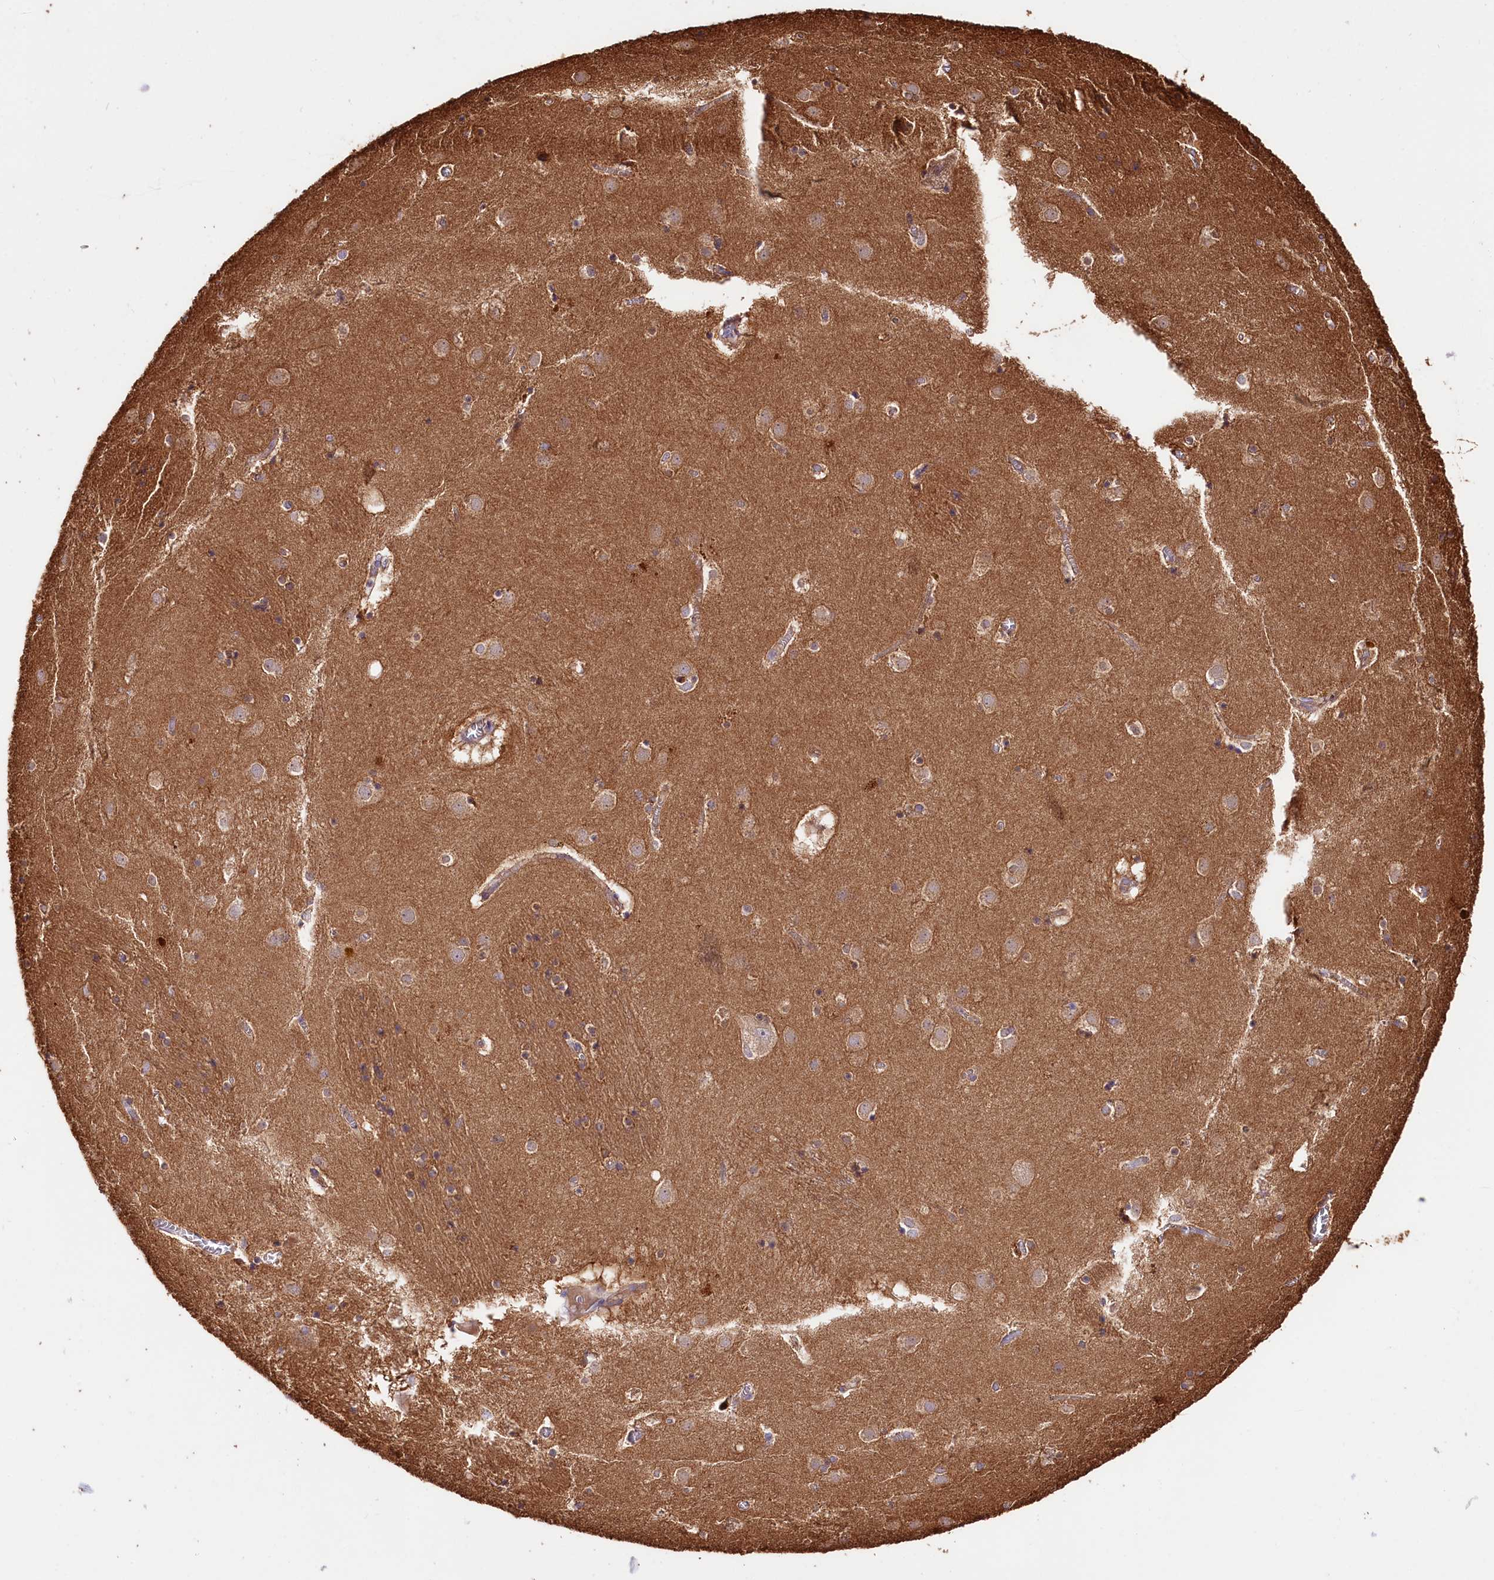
{"staining": {"intensity": "moderate", "quantity": "<25%", "location": "cytoplasmic/membranous"}, "tissue": "caudate", "cell_type": "Glial cells", "image_type": "normal", "snomed": [{"axis": "morphology", "description": "Normal tissue, NOS"}, {"axis": "topography", "description": "Lateral ventricle wall"}], "caption": "A micrograph of caudate stained for a protein displays moderate cytoplasmic/membranous brown staining in glial cells.", "gene": "CEP295", "patient": {"sex": "male", "age": 70}}